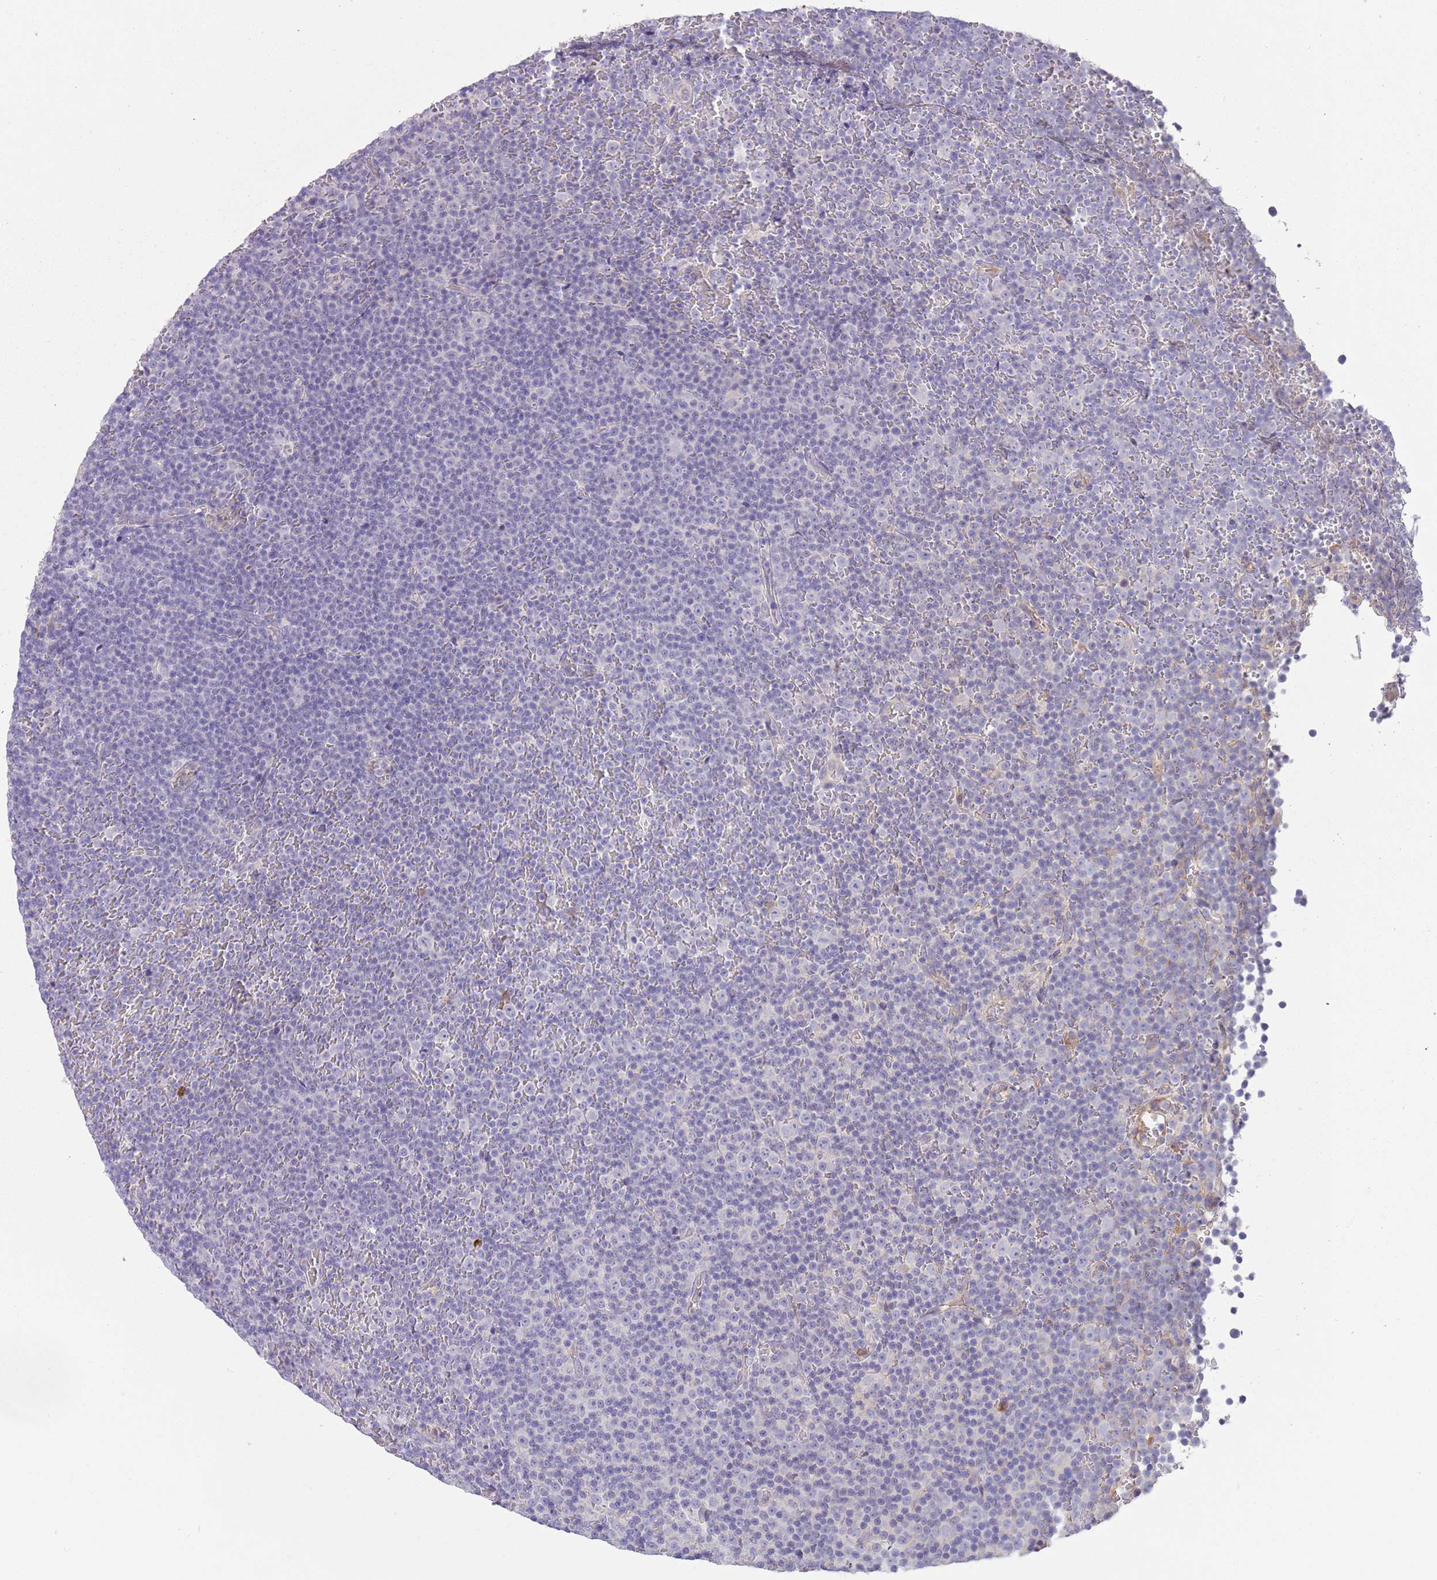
{"staining": {"intensity": "negative", "quantity": "none", "location": "none"}, "tissue": "lymphoma", "cell_type": "Tumor cells", "image_type": "cancer", "snomed": [{"axis": "morphology", "description": "Malignant lymphoma, non-Hodgkin's type, Low grade"}, {"axis": "topography", "description": "Lymph node"}], "caption": "DAB (3,3'-diaminobenzidine) immunohistochemical staining of lymphoma reveals no significant positivity in tumor cells.", "gene": "IGFL4", "patient": {"sex": "female", "age": 67}}